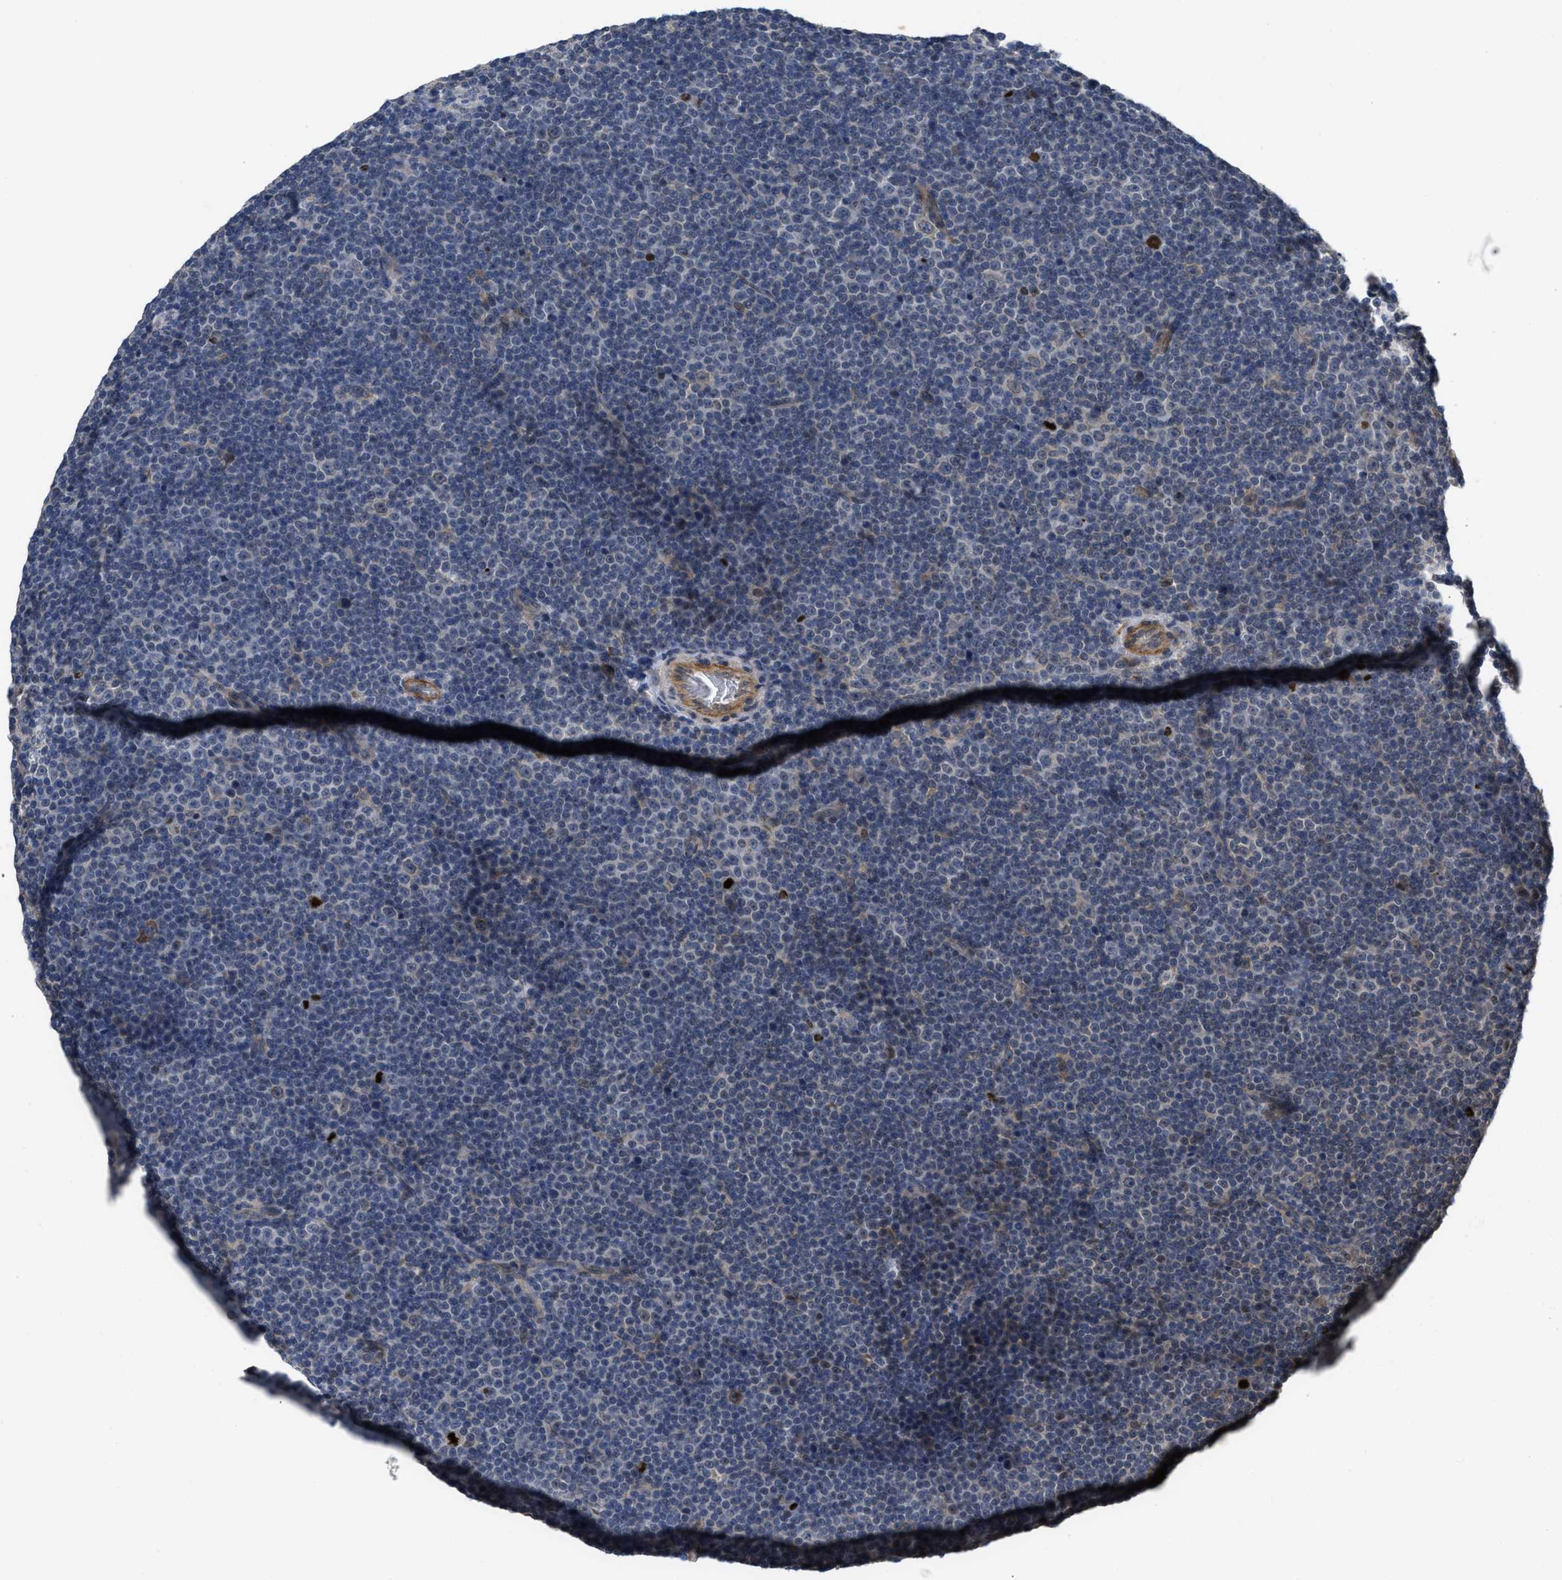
{"staining": {"intensity": "negative", "quantity": "none", "location": "none"}, "tissue": "lymphoma", "cell_type": "Tumor cells", "image_type": "cancer", "snomed": [{"axis": "morphology", "description": "Malignant lymphoma, non-Hodgkin's type, Low grade"}, {"axis": "topography", "description": "Lymph node"}], "caption": "An IHC histopathology image of lymphoma is shown. There is no staining in tumor cells of lymphoma. (Immunohistochemistry (ihc), brightfield microscopy, high magnification).", "gene": "UTRN", "patient": {"sex": "female", "age": 67}}